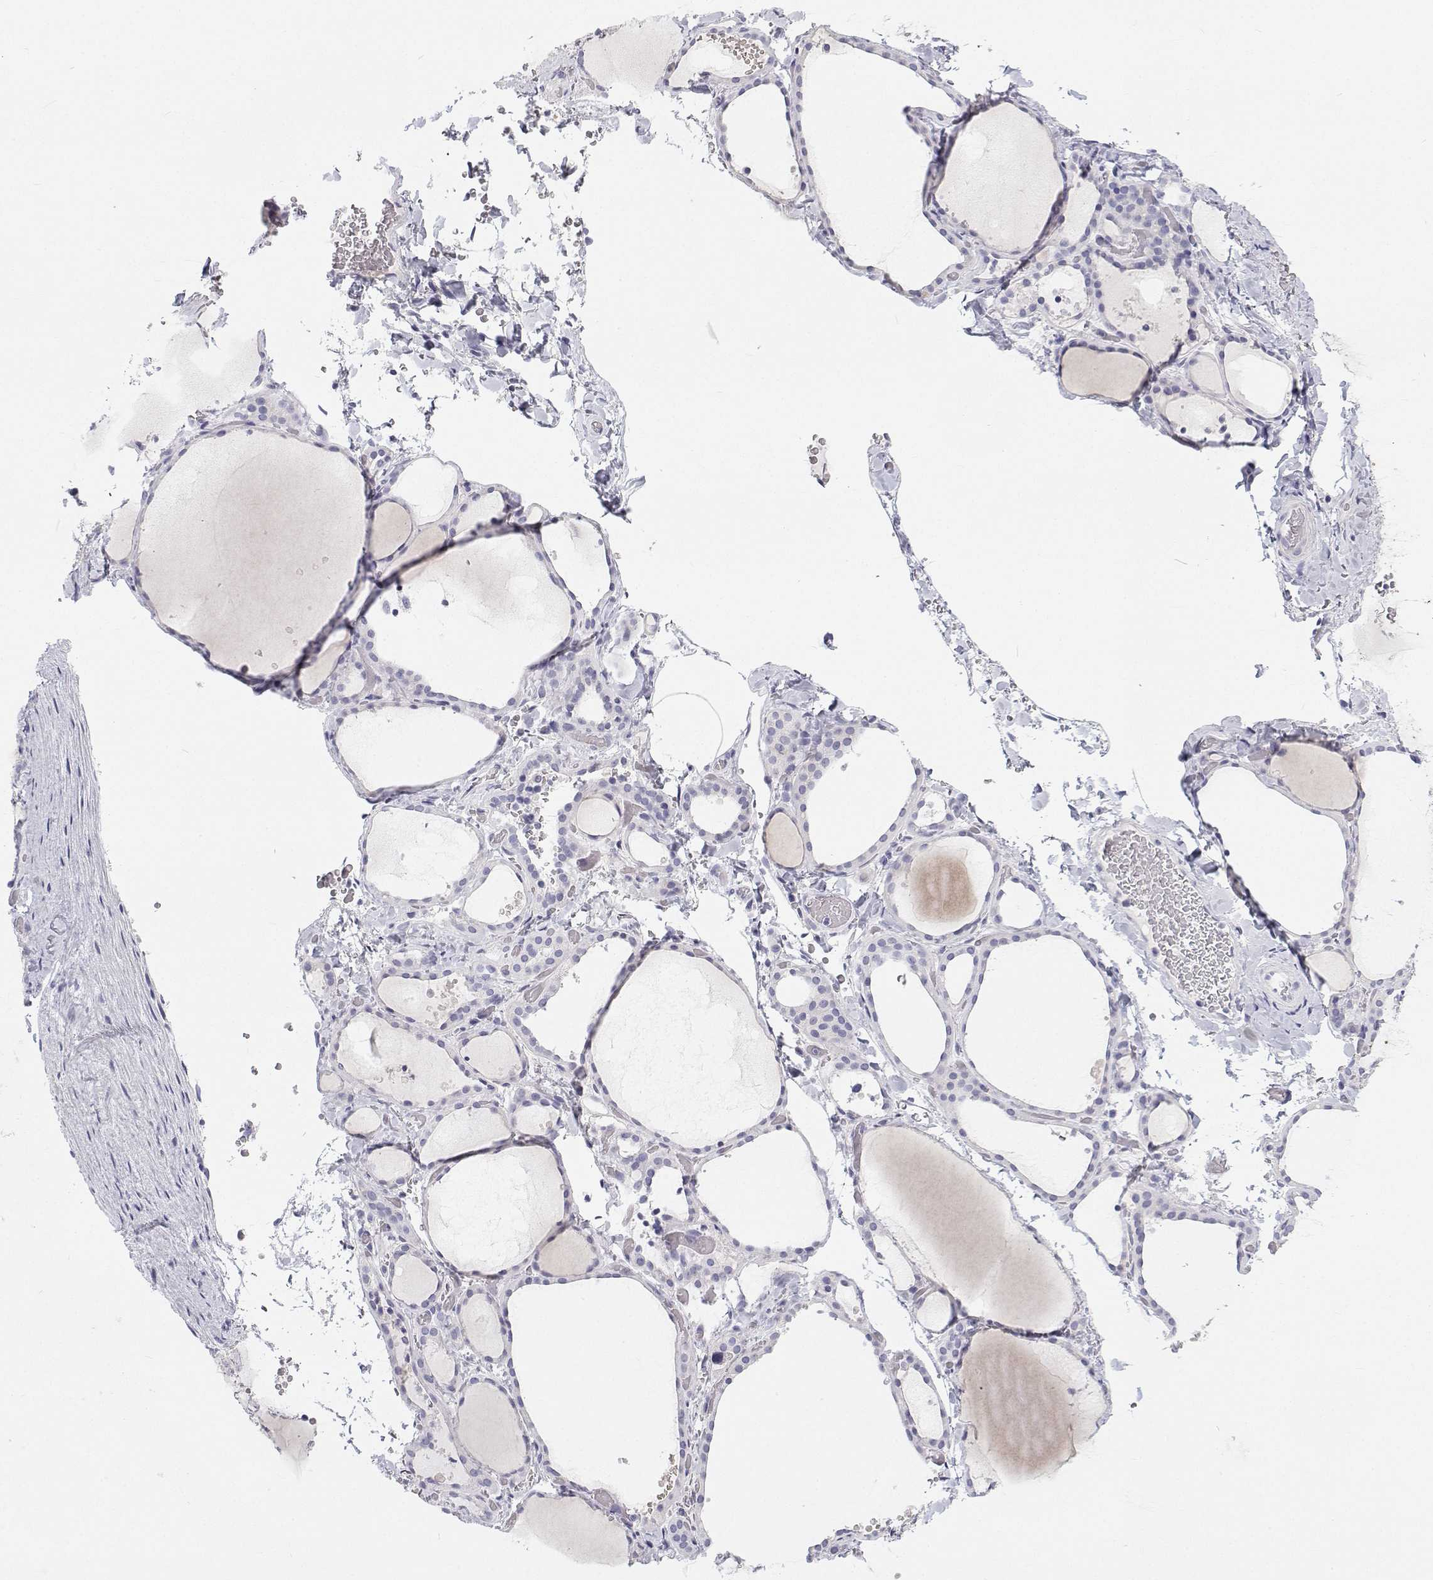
{"staining": {"intensity": "negative", "quantity": "none", "location": "none"}, "tissue": "thyroid gland", "cell_type": "Glandular cells", "image_type": "normal", "snomed": [{"axis": "morphology", "description": "Normal tissue, NOS"}, {"axis": "topography", "description": "Thyroid gland"}], "caption": "The histopathology image reveals no significant expression in glandular cells of thyroid gland. (Brightfield microscopy of DAB immunohistochemistry (IHC) at high magnification).", "gene": "TTN", "patient": {"sex": "female", "age": 36}}